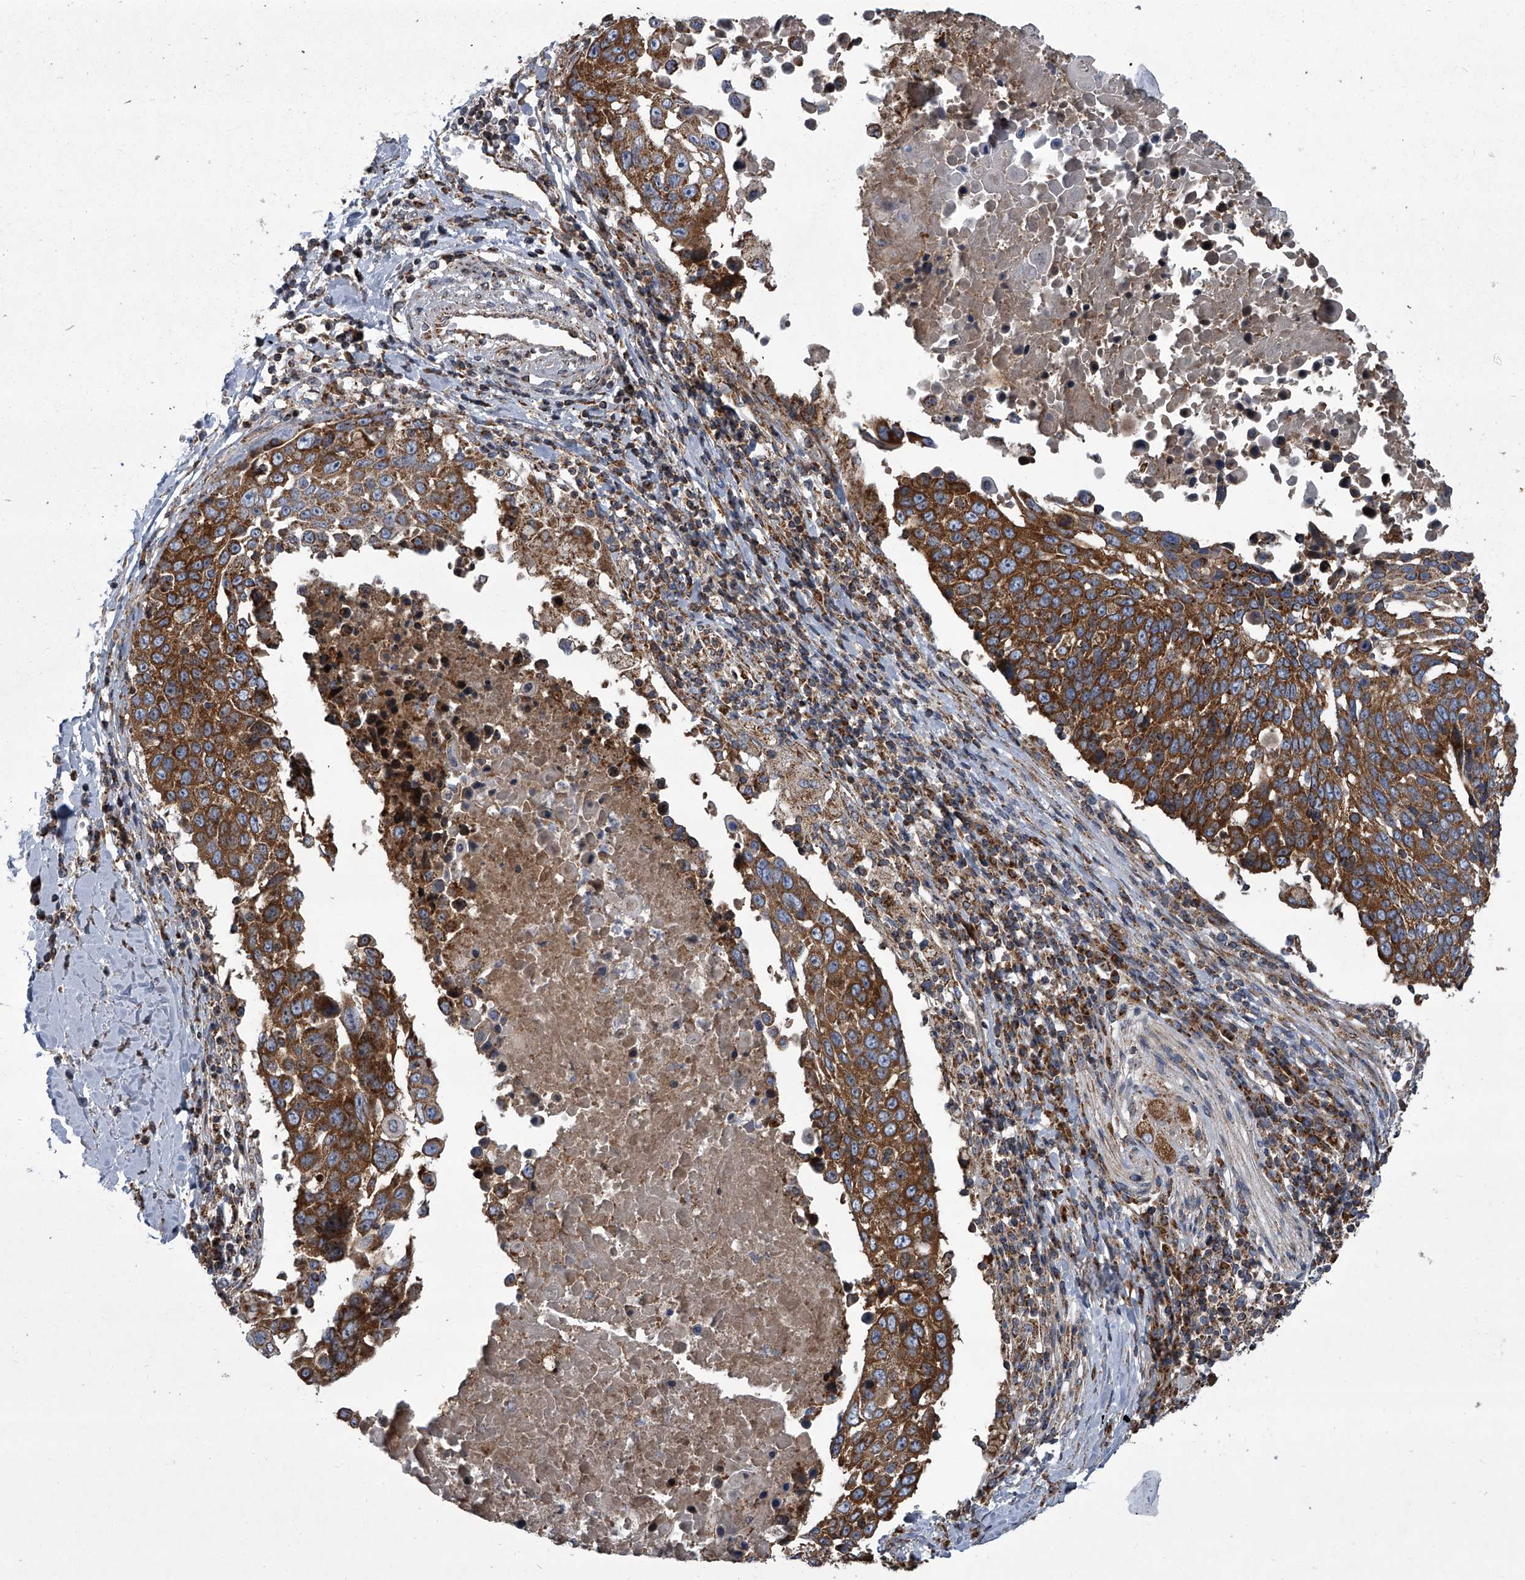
{"staining": {"intensity": "strong", "quantity": ">75%", "location": "cytoplasmic/membranous"}, "tissue": "lung cancer", "cell_type": "Tumor cells", "image_type": "cancer", "snomed": [{"axis": "morphology", "description": "Squamous cell carcinoma, NOS"}, {"axis": "topography", "description": "Lung"}], "caption": "Strong cytoplasmic/membranous positivity for a protein is present in approximately >75% of tumor cells of lung cancer (squamous cell carcinoma) using immunohistochemistry.", "gene": "ZC3H15", "patient": {"sex": "male", "age": 66}}